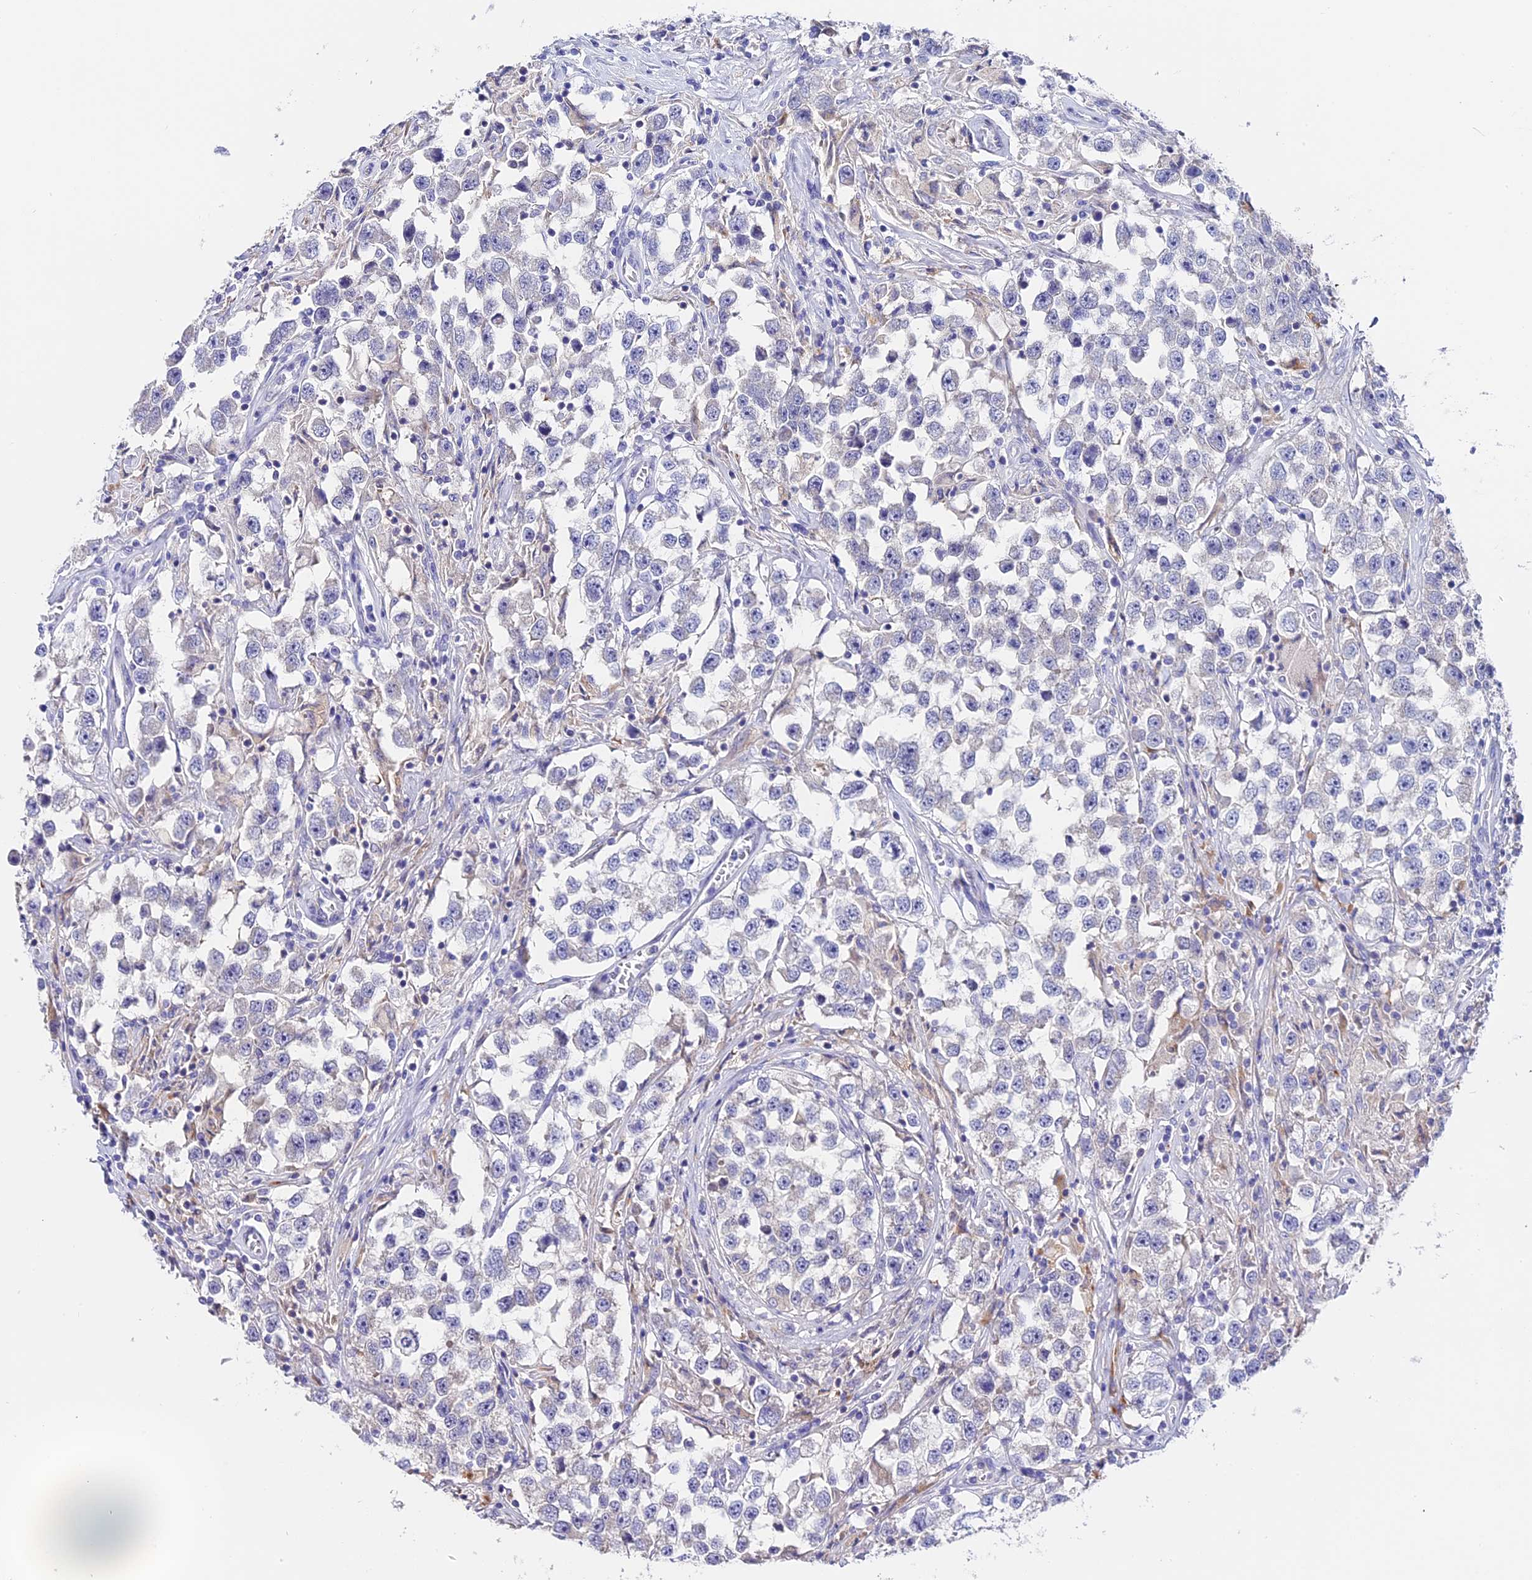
{"staining": {"intensity": "weak", "quantity": "<25%", "location": "cytoplasmic/membranous"}, "tissue": "testis cancer", "cell_type": "Tumor cells", "image_type": "cancer", "snomed": [{"axis": "morphology", "description": "Seminoma, NOS"}, {"axis": "topography", "description": "Testis"}], "caption": "Tumor cells are negative for protein expression in human testis cancer (seminoma).", "gene": "LYPD6", "patient": {"sex": "male", "age": 46}}